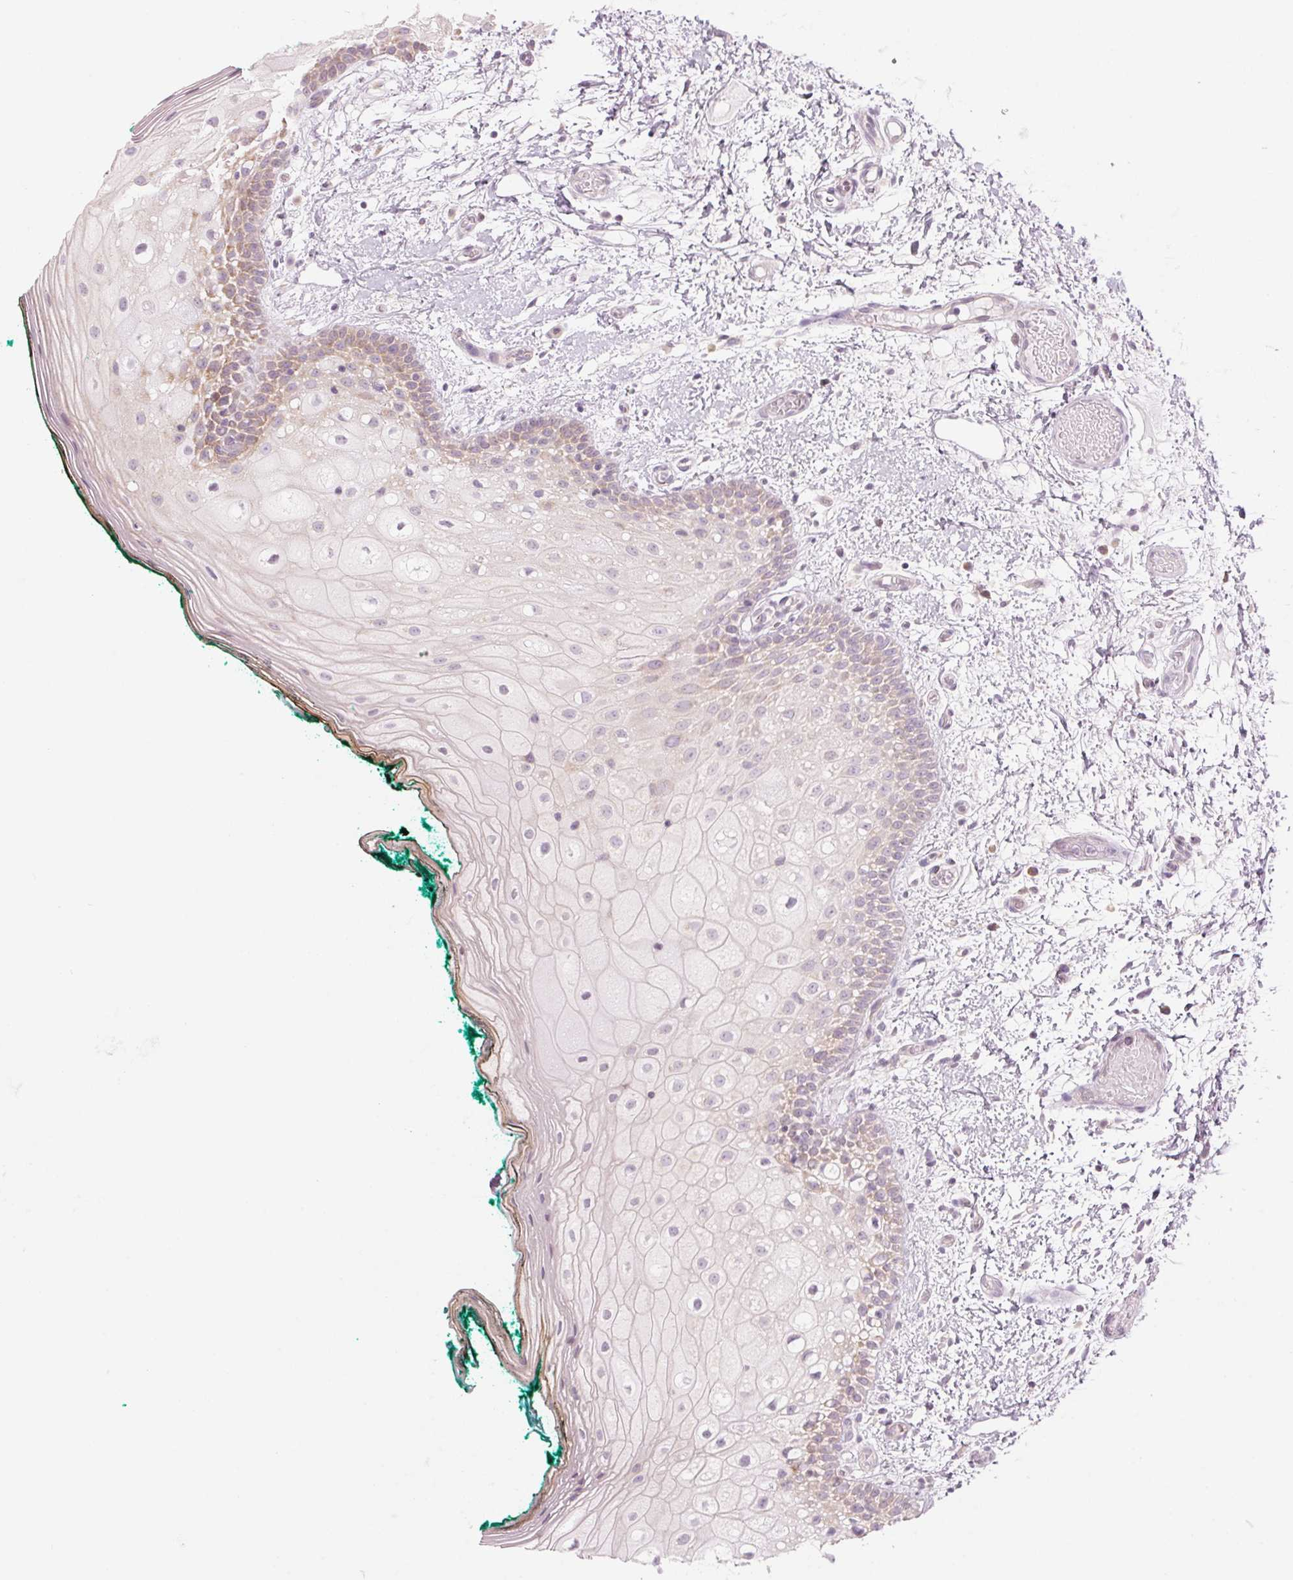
{"staining": {"intensity": "weak", "quantity": "25%-75%", "location": "cytoplasmic/membranous"}, "tissue": "oral mucosa", "cell_type": "Squamous epithelial cells", "image_type": "normal", "snomed": [{"axis": "morphology", "description": "Normal tissue, NOS"}, {"axis": "topography", "description": "Oral tissue"}], "caption": "DAB (3,3'-diaminobenzidine) immunohistochemical staining of normal oral mucosa reveals weak cytoplasmic/membranous protein staining in approximately 25%-75% of squamous epithelial cells.", "gene": "GNMT", "patient": {"sex": "female", "age": 83}}